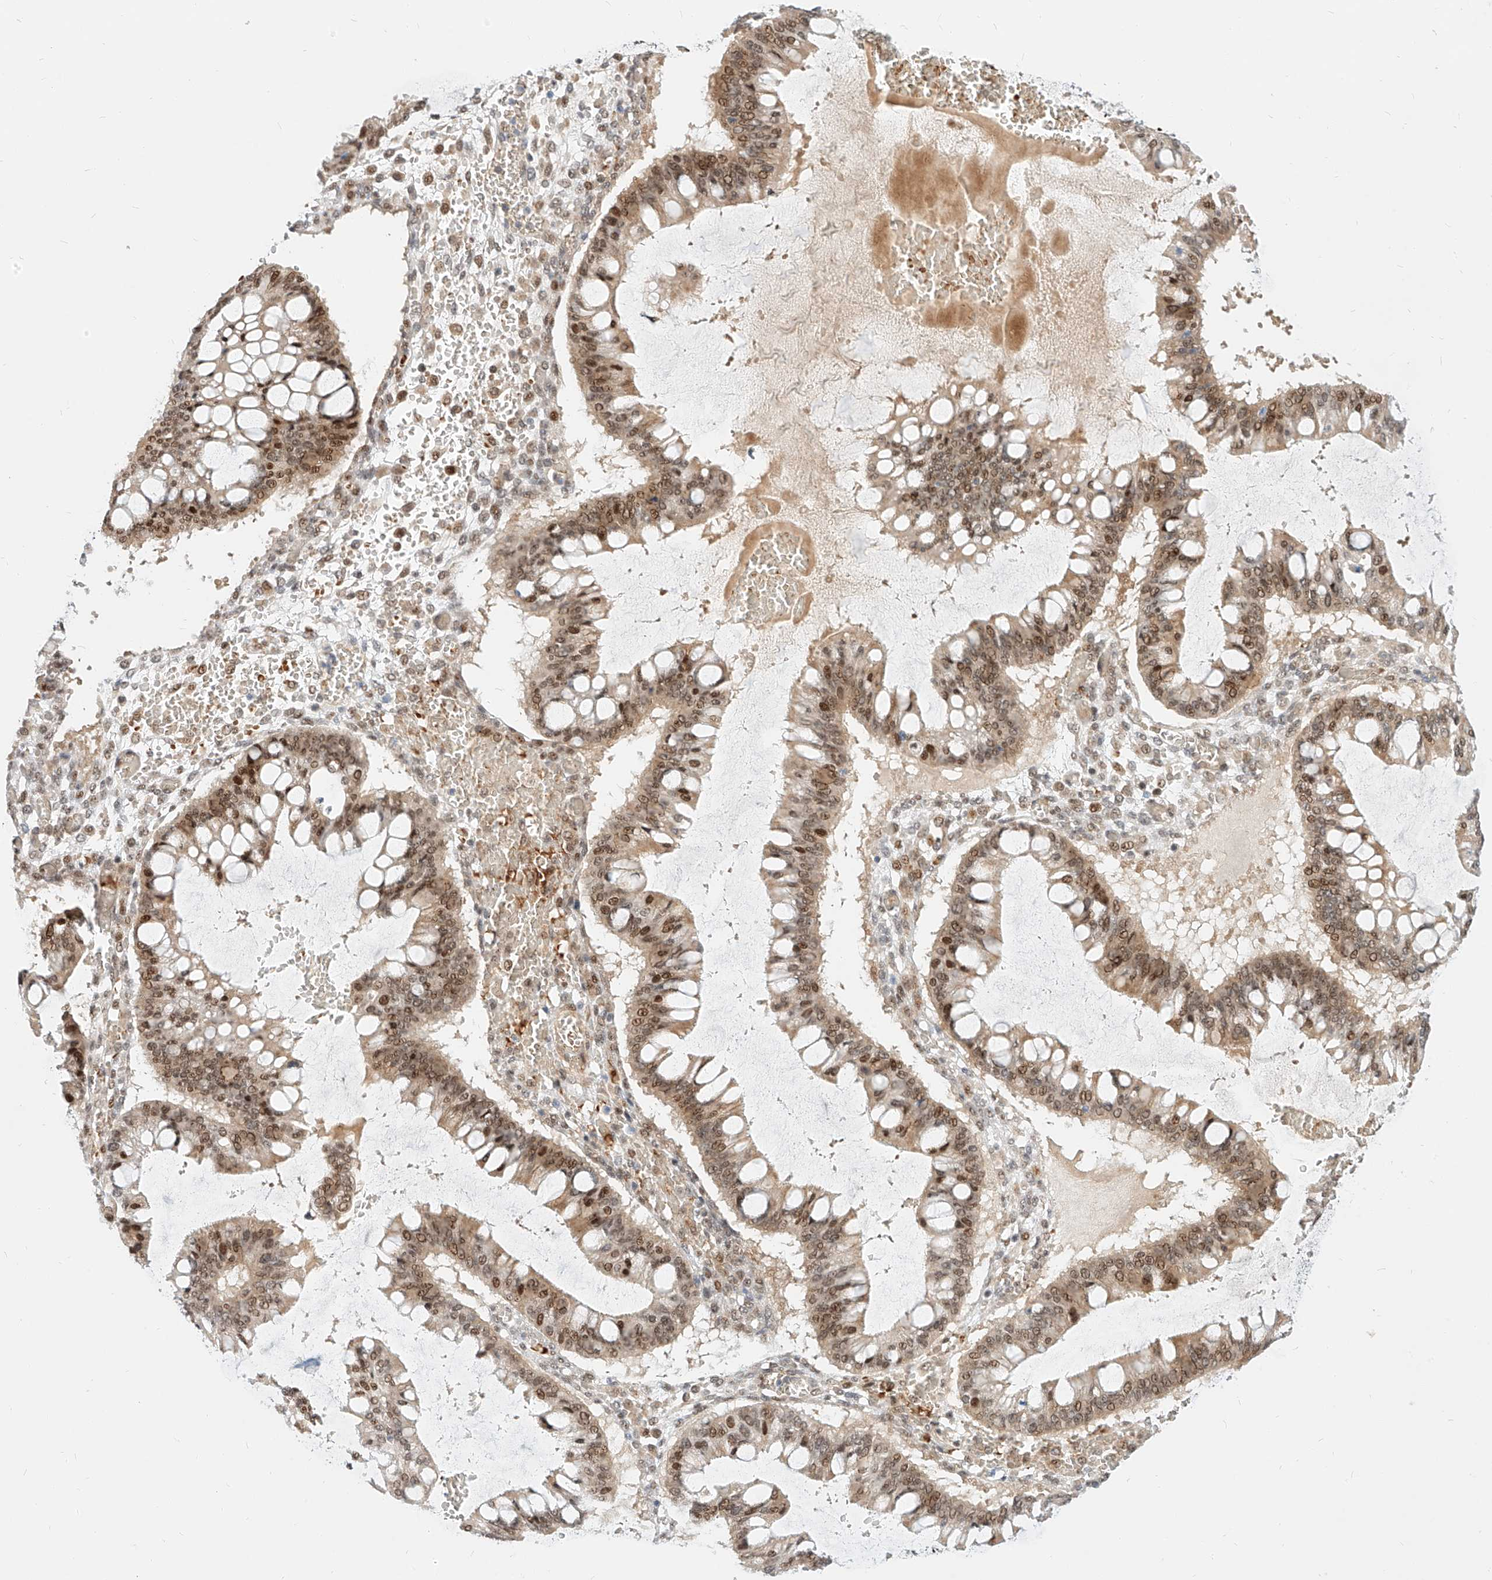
{"staining": {"intensity": "strong", "quantity": ">75%", "location": "nuclear"}, "tissue": "ovarian cancer", "cell_type": "Tumor cells", "image_type": "cancer", "snomed": [{"axis": "morphology", "description": "Cystadenocarcinoma, mucinous, NOS"}, {"axis": "topography", "description": "Ovary"}], "caption": "Approximately >75% of tumor cells in human mucinous cystadenocarcinoma (ovarian) show strong nuclear protein staining as visualized by brown immunohistochemical staining.", "gene": "CBX8", "patient": {"sex": "female", "age": 73}}